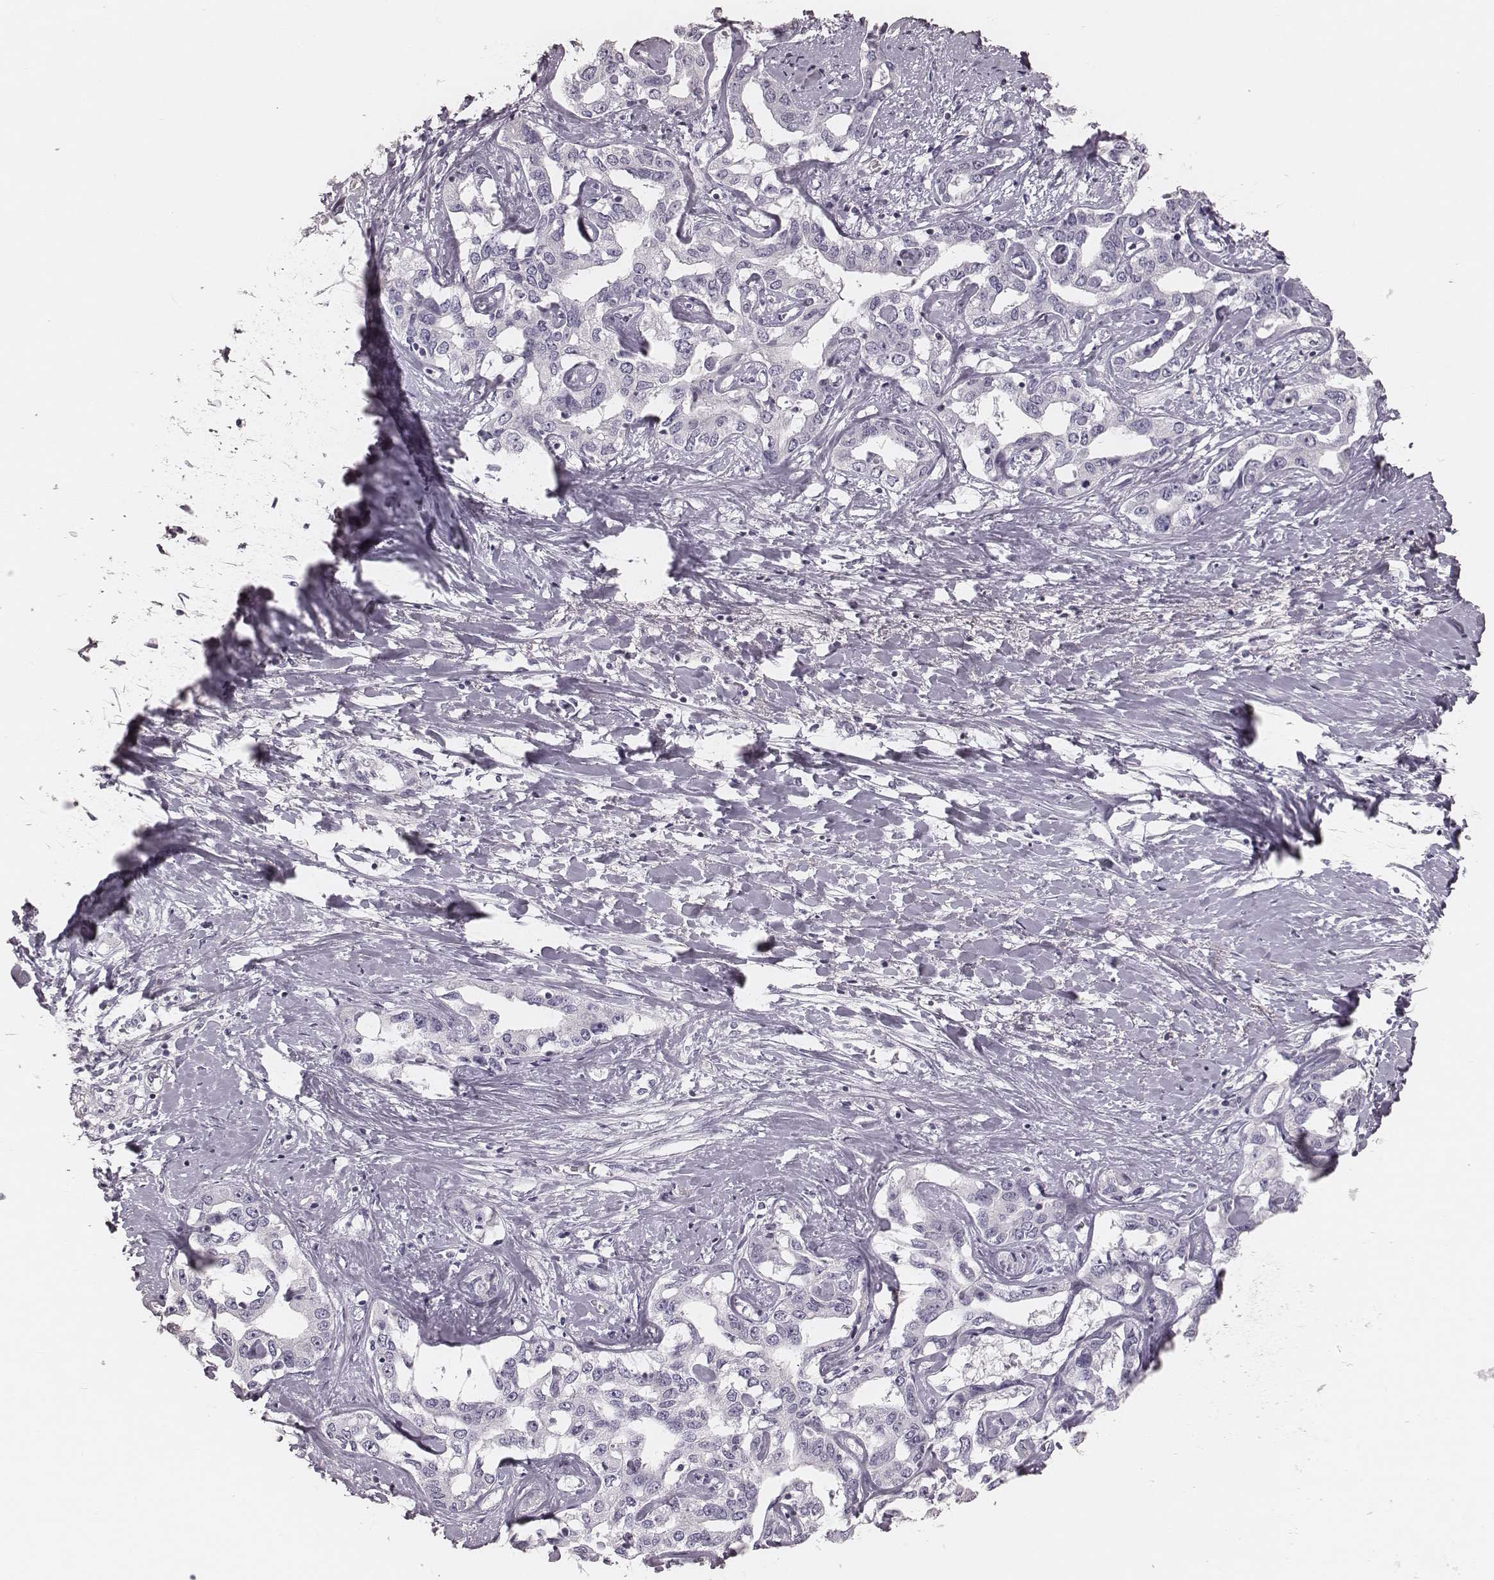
{"staining": {"intensity": "negative", "quantity": "none", "location": "none"}, "tissue": "liver cancer", "cell_type": "Tumor cells", "image_type": "cancer", "snomed": [{"axis": "morphology", "description": "Cholangiocarcinoma"}, {"axis": "topography", "description": "Liver"}], "caption": "There is no significant staining in tumor cells of liver cholangiocarcinoma.", "gene": "S100Z", "patient": {"sex": "male", "age": 59}}